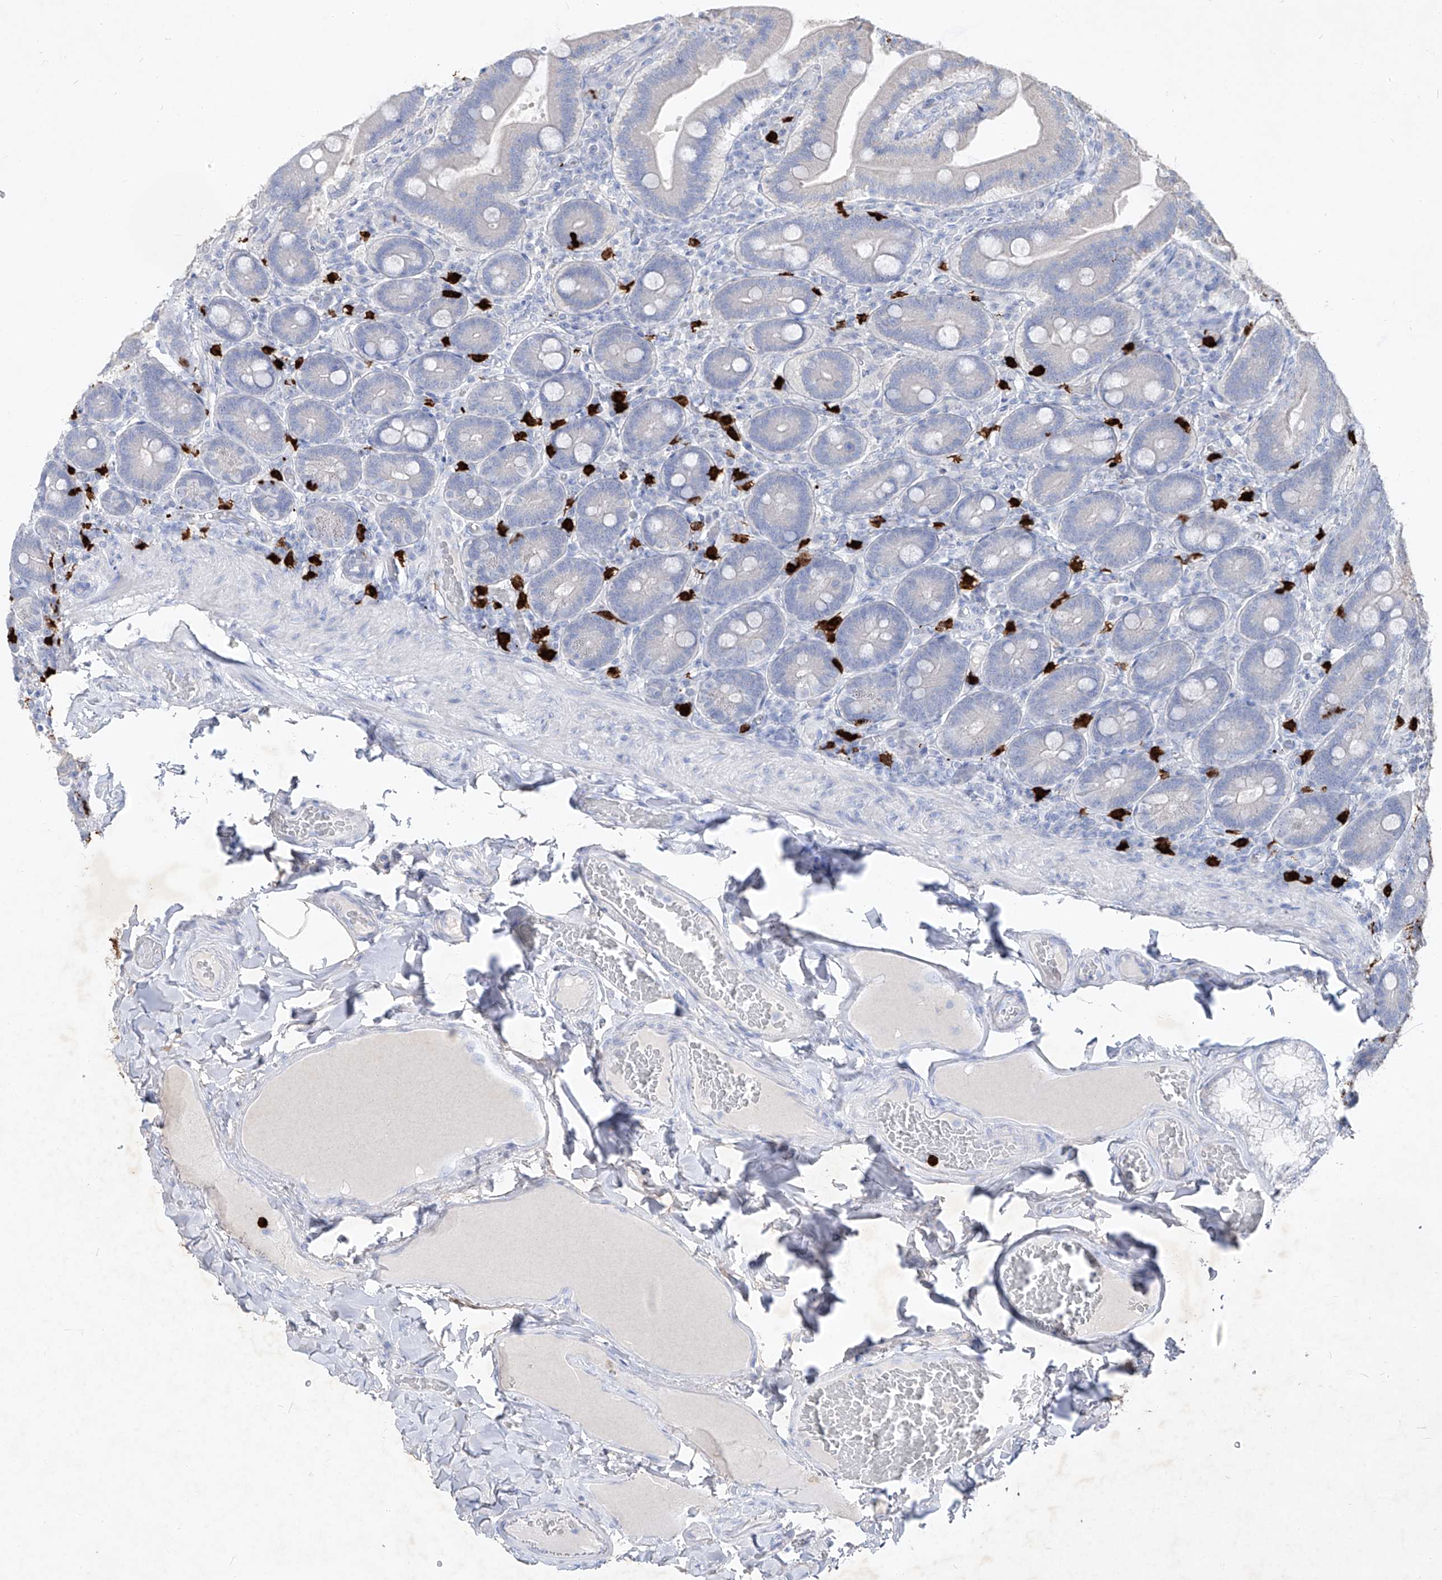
{"staining": {"intensity": "negative", "quantity": "none", "location": "none"}, "tissue": "duodenum", "cell_type": "Glandular cells", "image_type": "normal", "snomed": [{"axis": "morphology", "description": "Normal tissue, NOS"}, {"axis": "topography", "description": "Duodenum"}], "caption": "IHC of benign human duodenum reveals no positivity in glandular cells.", "gene": "FRS3", "patient": {"sex": "female", "age": 62}}